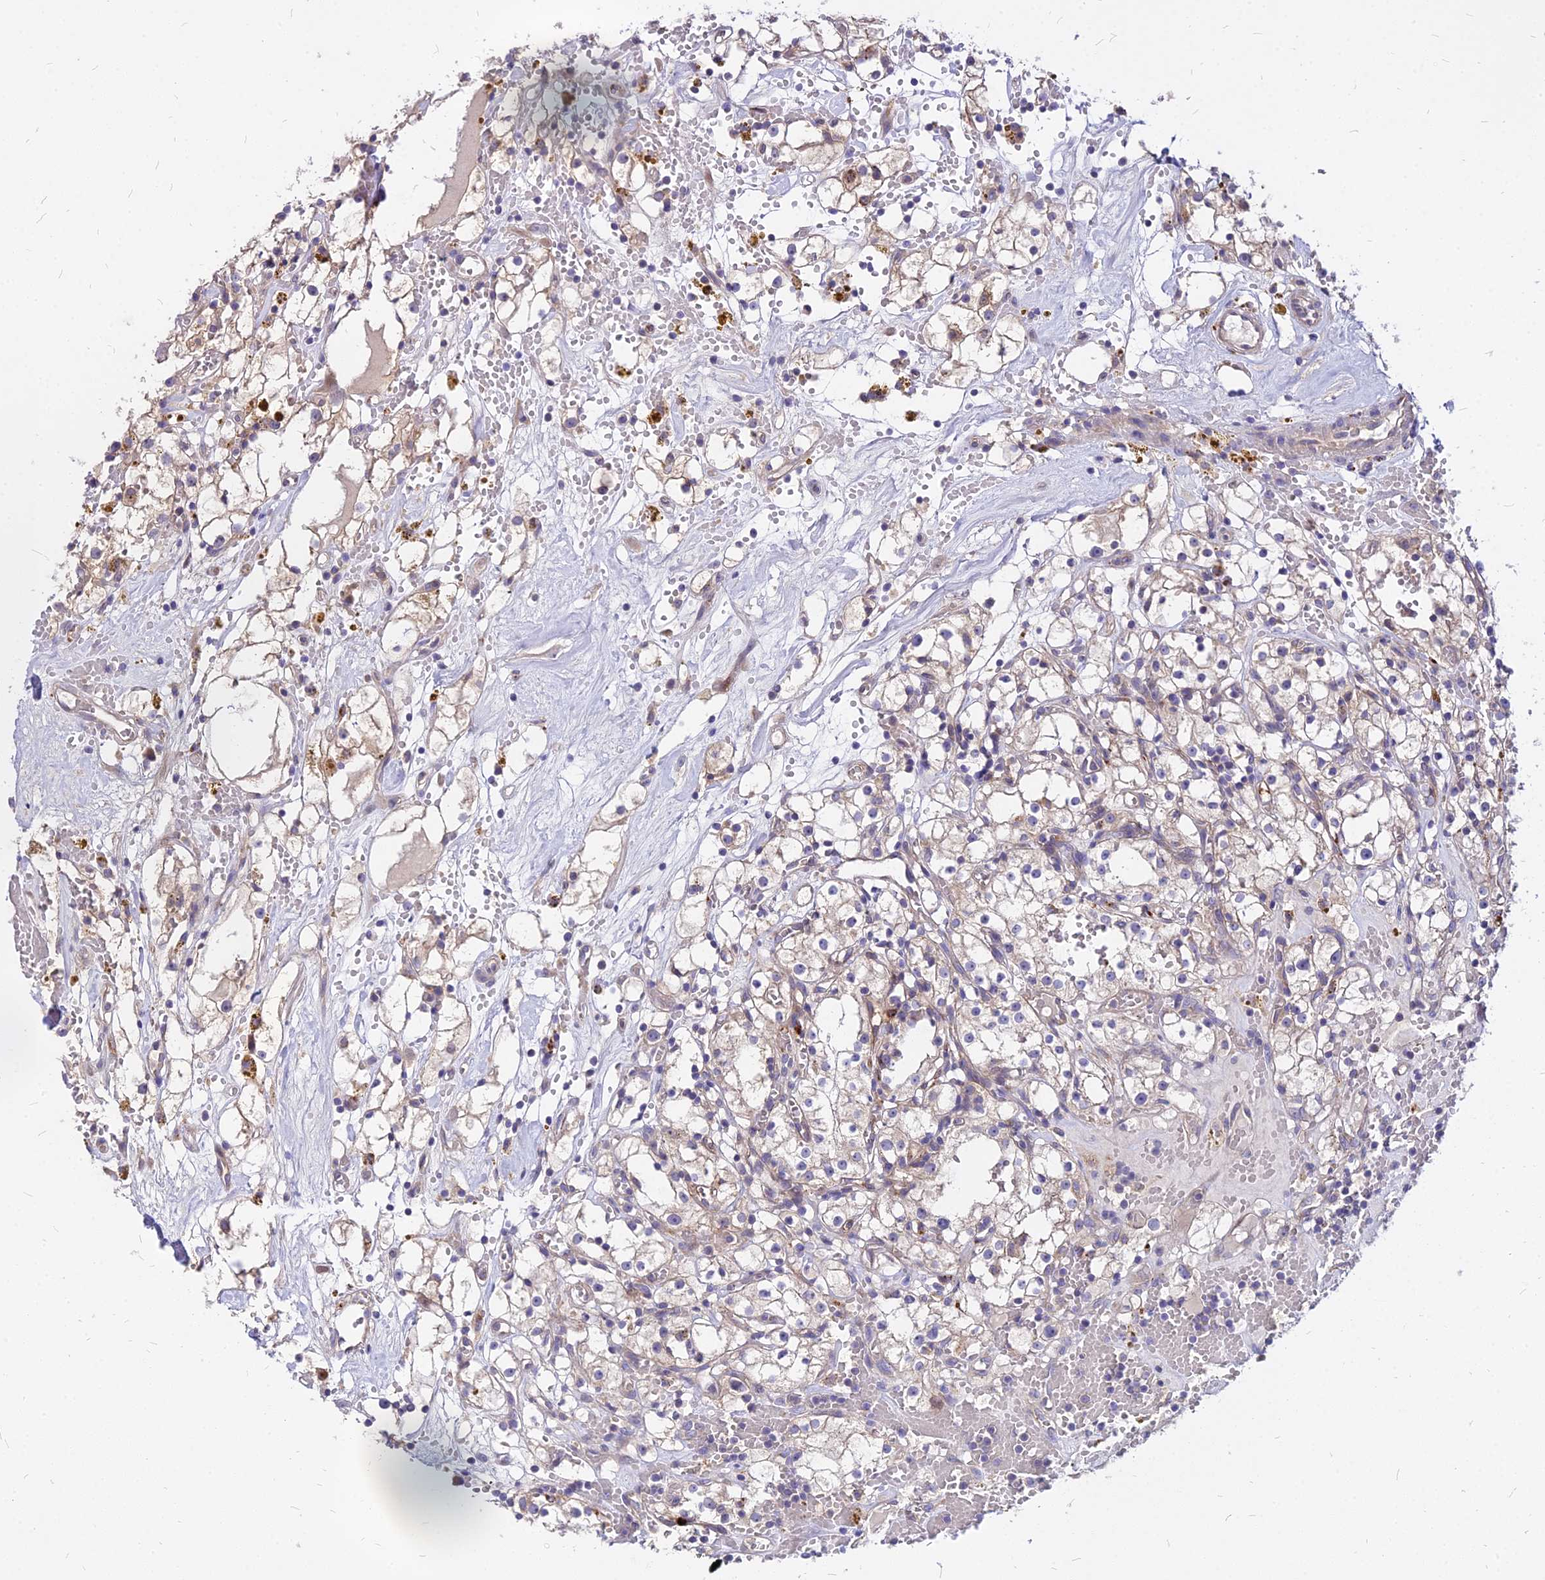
{"staining": {"intensity": "weak", "quantity": "<25%", "location": "cytoplasmic/membranous"}, "tissue": "renal cancer", "cell_type": "Tumor cells", "image_type": "cancer", "snomed": [{"axis": "morphology", "description": "Adenocarcinoma, NOS"}, {"axis": "topography", "description": "Kidney"}], "caption": "A high-resolution photomicrograph shows IHC staining of renal cancer, which reveals no significant expression in tumor cells.", "gene": "COMMD10", "patient": {"sex": "male", "age": 56}}